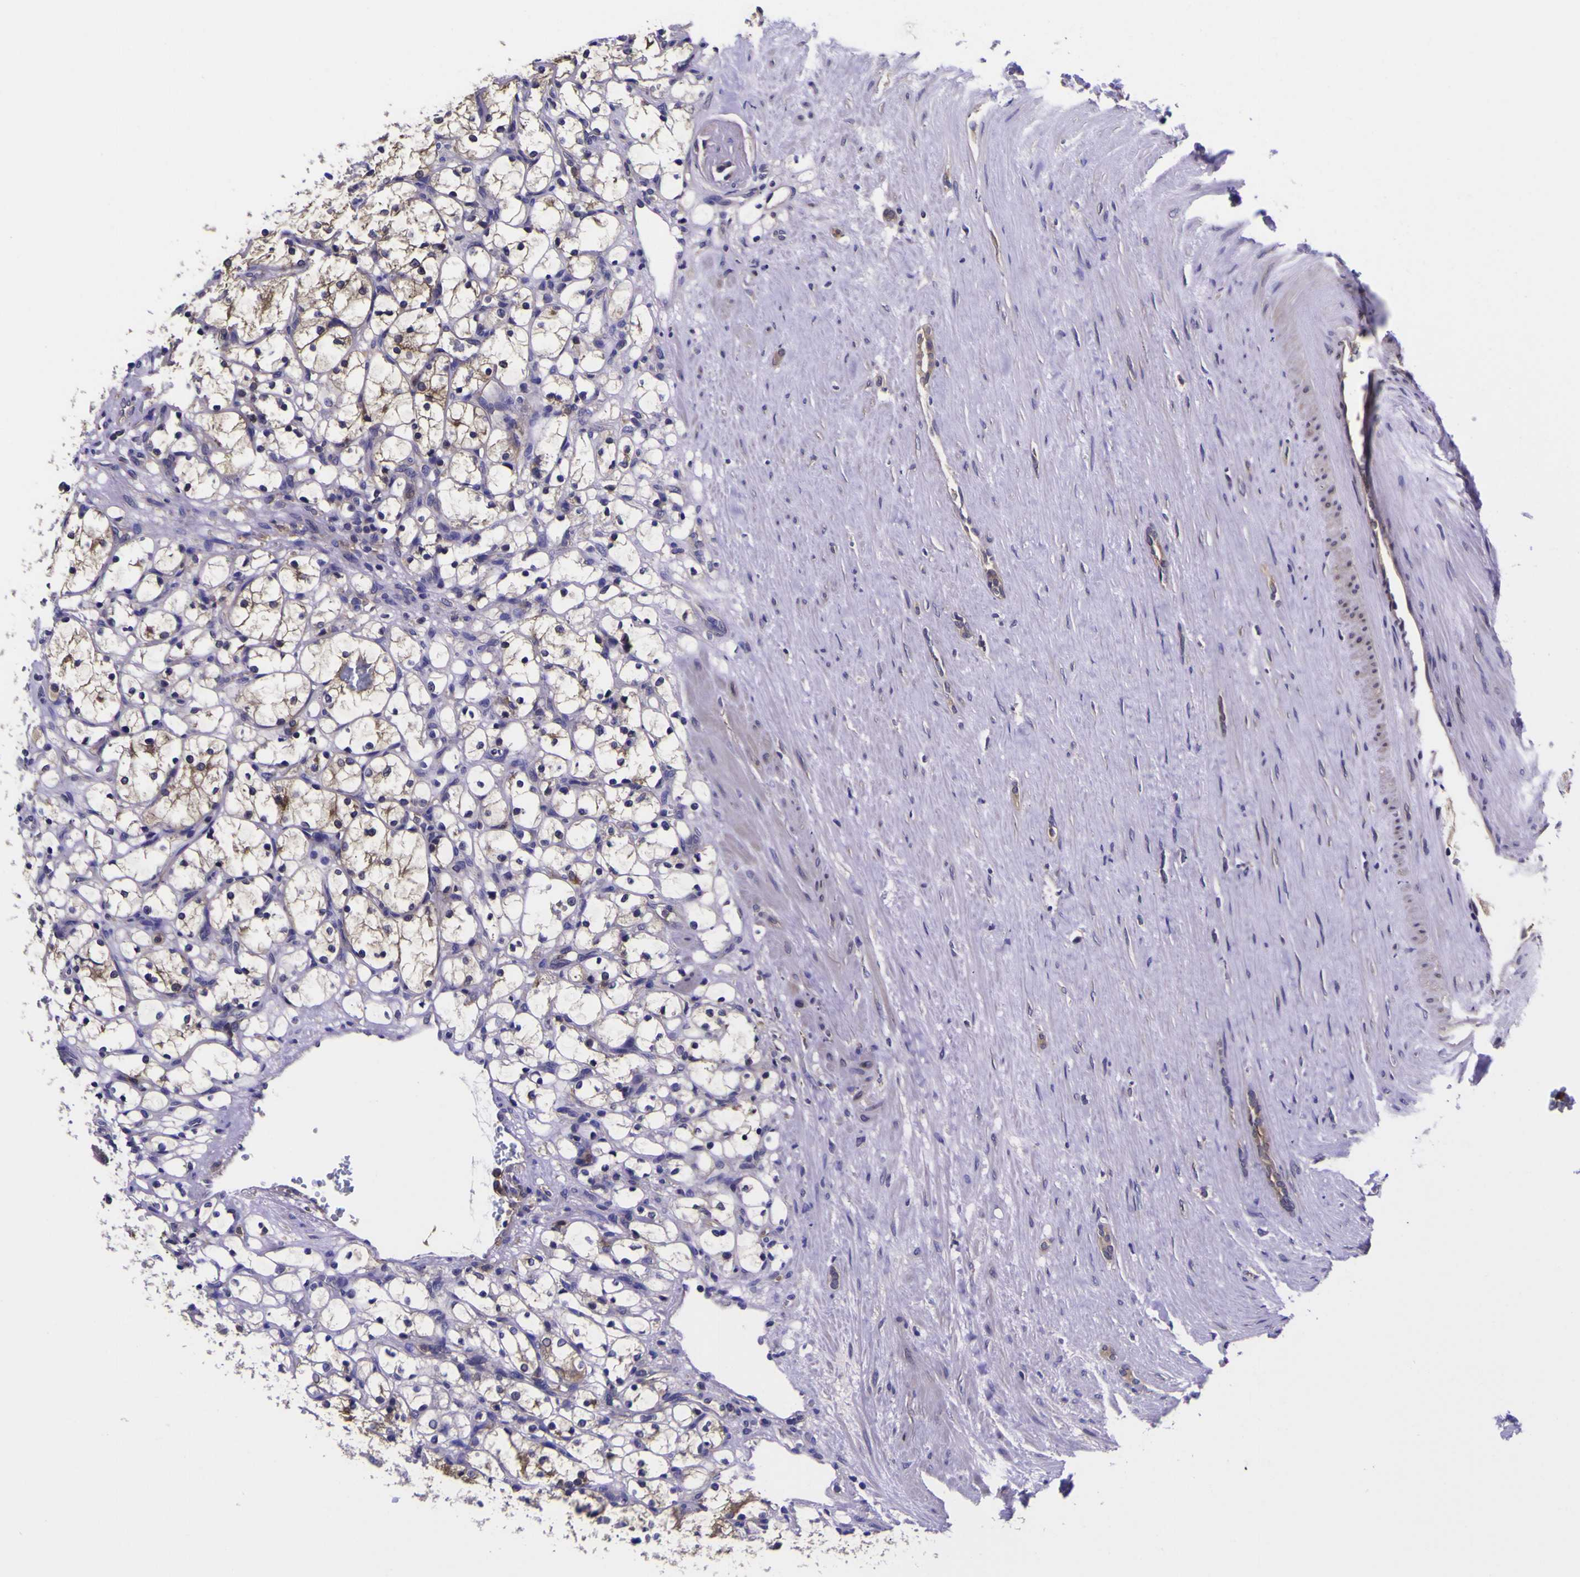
{"staining": {"intensity": "negative", "quantity": "none", "location": "none"}, "tissue": "renal cancer", "cell_type": "Tumor cells", "image_type": "cancer", "snomed": [{"axis": "morphology", "description": "Adenocarcinoma, NOS"}, {"axis": "topography", "description": "Kidney"}], "caption": "Immunohistochemical staining of renal cancer (adenocarcinoma) shows no significant expression in tumor cells.", "gene": "MAPK14", "patient": {"sex": "female", "age": 69}}